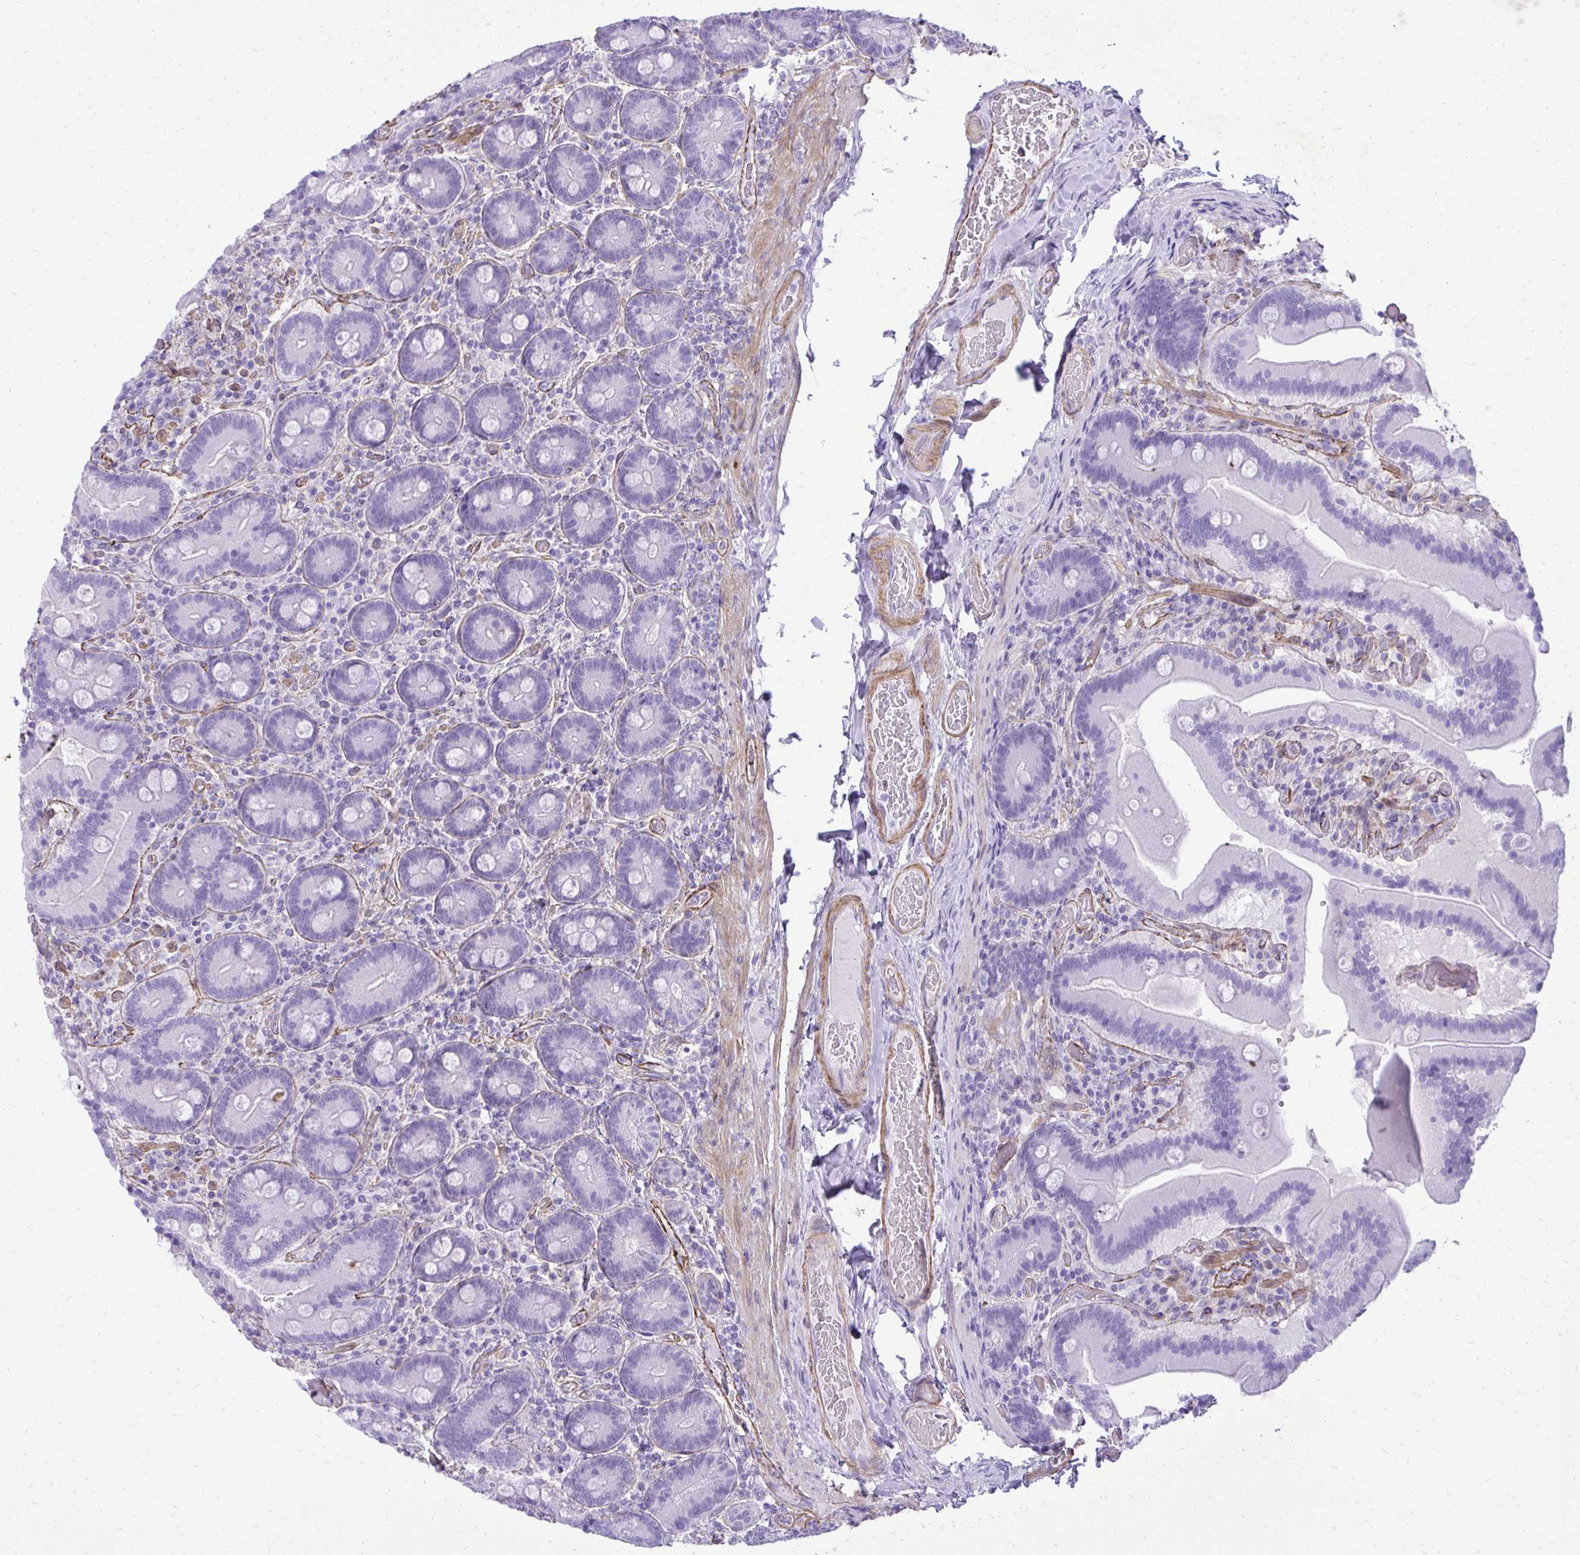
{"staining": {"intensity": "negative", "quantity": "none", "location": "none"}, "tissue": "duodenum", "cell_type": "Glandular cells", "image_type": "normal", "snomed": [{"axis": "morphology", "description": "Normal tissue, NOS"}, {"axis": "topography", "description": "Duodenum"}], "caption": "Glandular cells are negative for brown protein staining in normal duodenum. (DAB (3,3'-diaminobenzidine) IHC visualized using brightfield microscopy, high magnification).", "gene": "PITPNM3", "patient": {"sex": "female", "age": 62}}